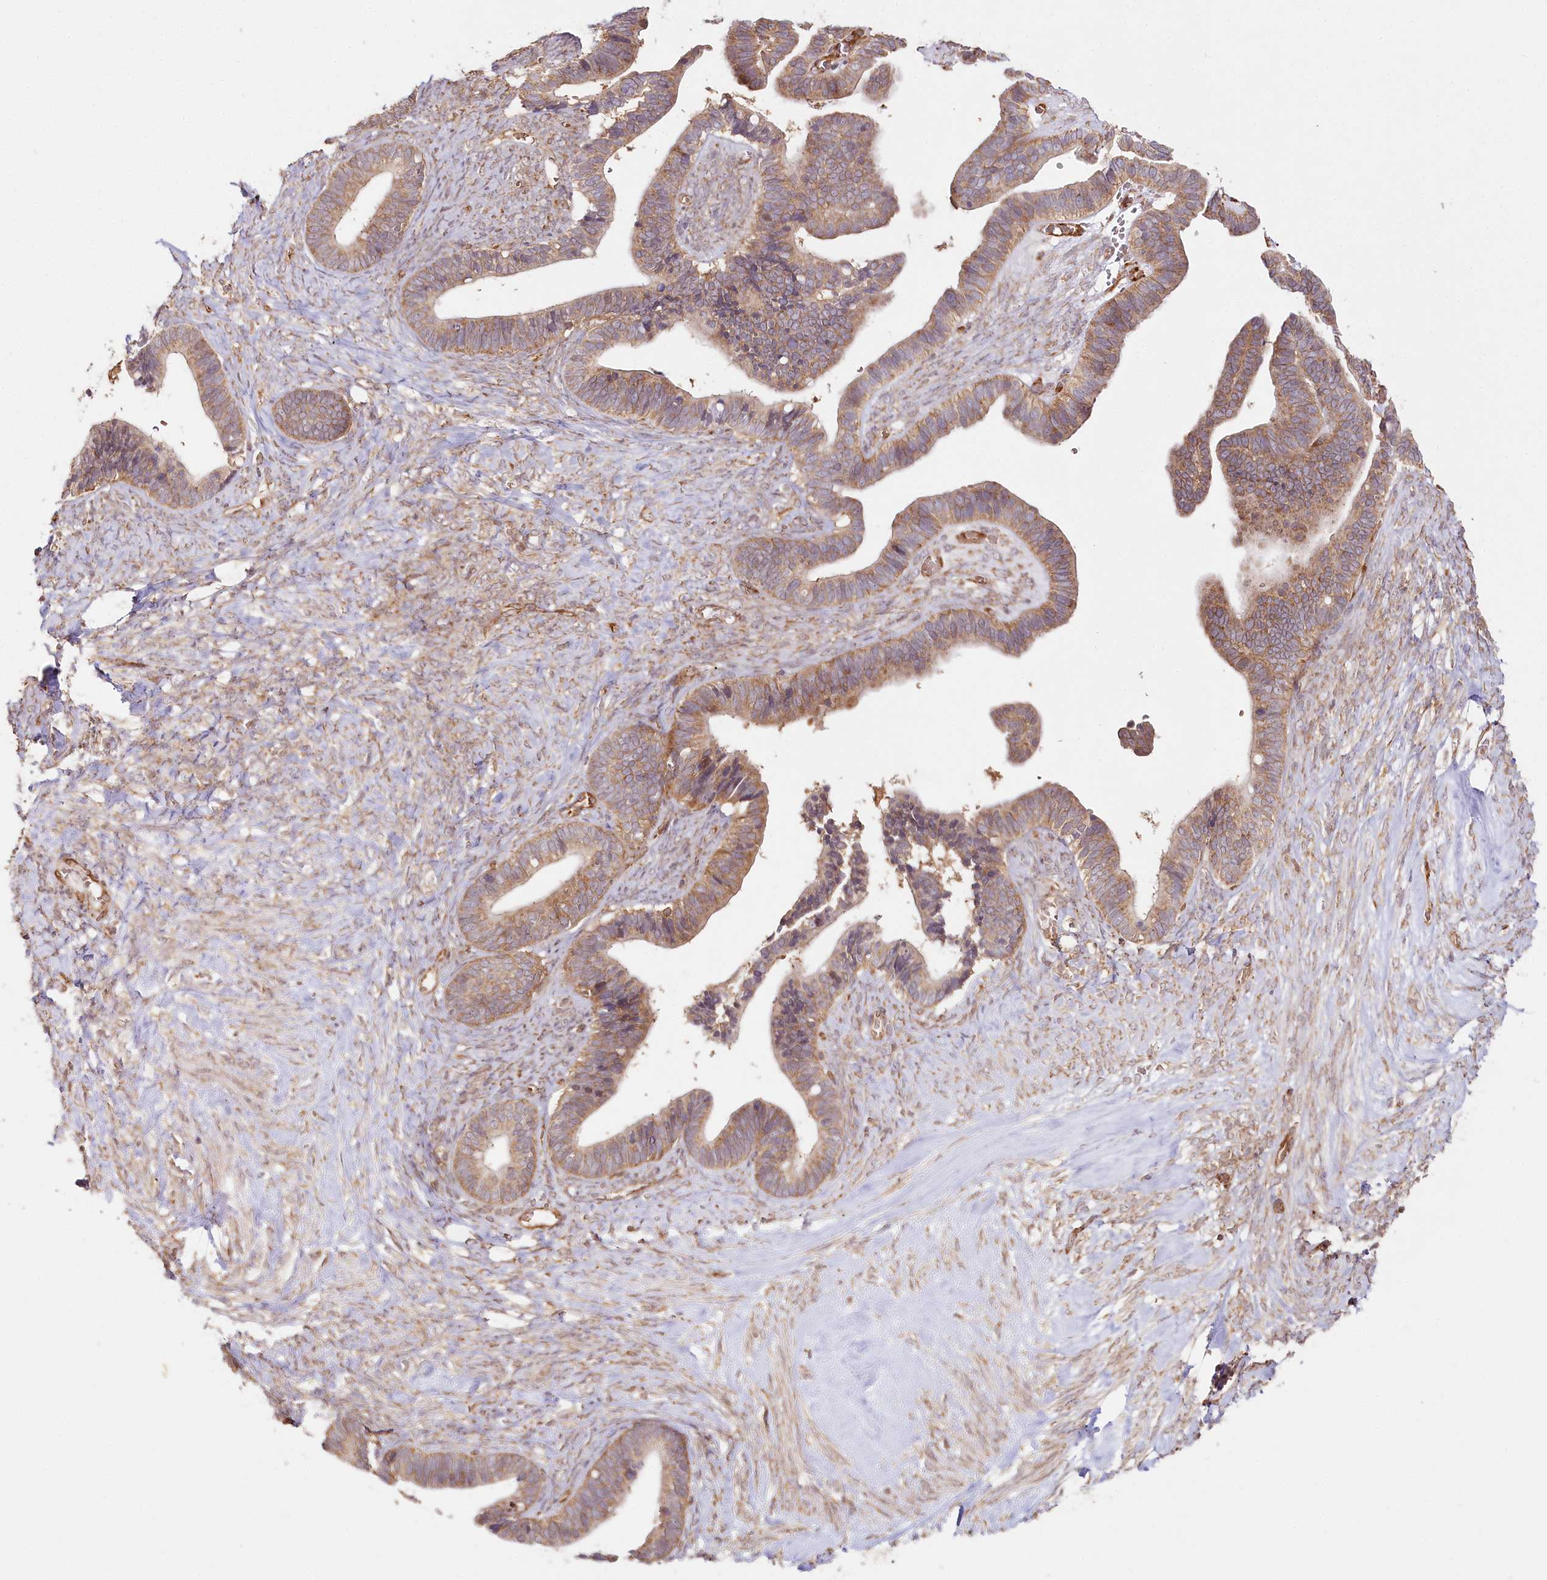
{"staining": {"intensity": "moderate", "quantity": ">75%", "location": "cytoplasmic/membranous"}, "tissue": "ovarian cancer", "cell_type": "Tumor cells", "image_type": "cancer", "snomed": [{"axis": "morphology", "description": "Cystadenocarcinoma, serous, NOS"}, {"axis": "topography", "description": "Ovary"}], "caption": "A brown stain labels moderate cytoplasmic/membranous expression of a protein in serous cystadenocarcinoma (ovarian) tumor cells. The protein is shown in brown color, while the nuclei are stained blue.", "gene": "OTUD4", "patient": {"sex": "female", "age": 56}}